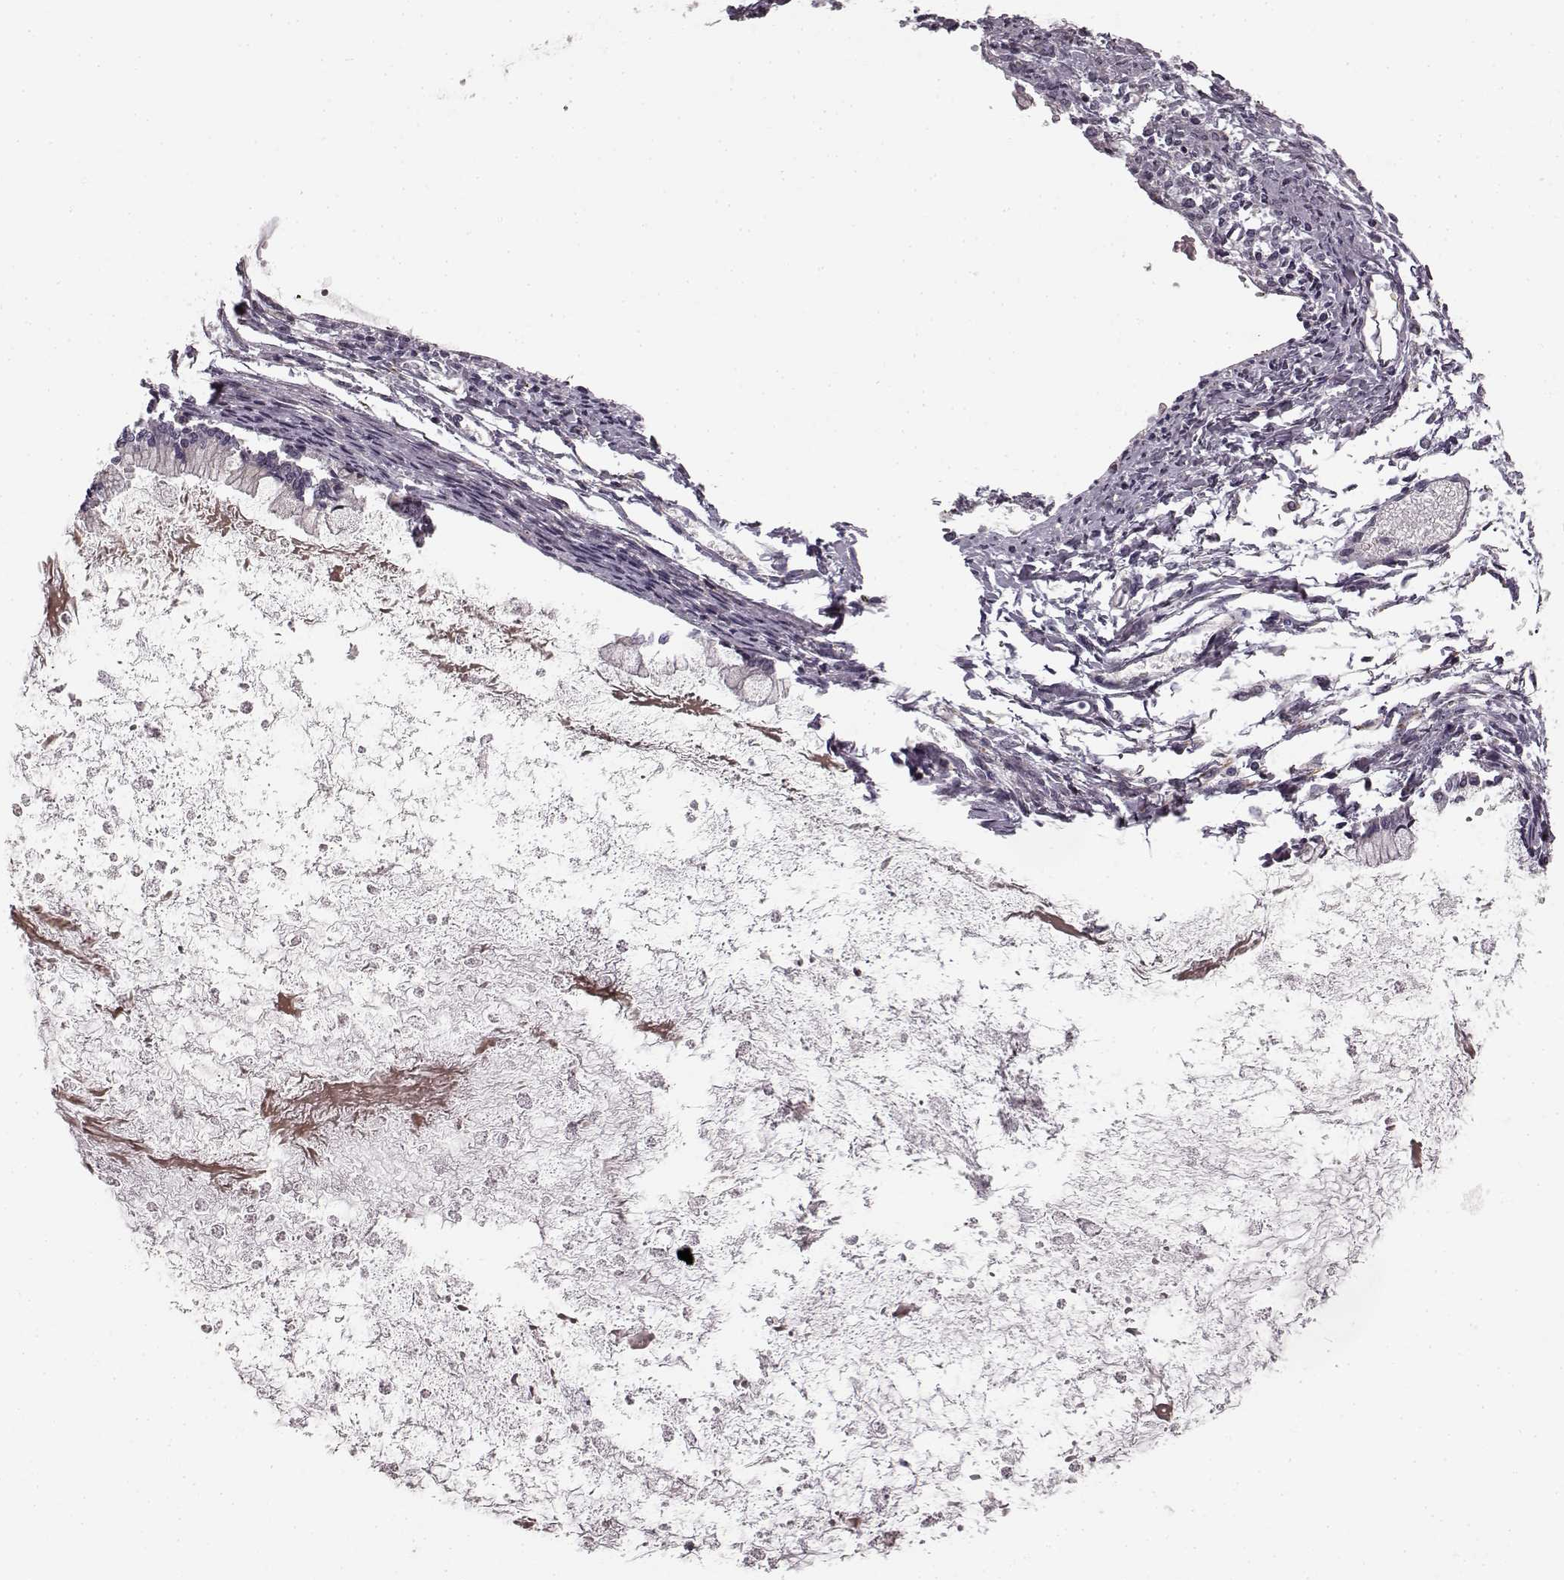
{"staining": {"intensity": "negative", "quantity": "none", "location": "none"}, "tissue": "ovarian cancer", "cell_type": "Tumor cells", "image_type": "cancer", "snomed": [{"axis": "morphology", "description": "Cystadenocarcinoma, mucinous, NOS"}, {"axis": "topography", "description": "Ovary"}], "caption": "Immunohistochemical staining of human ovarian cancer (mucinous cystadenocarcinoma) displays no significant staining in tumor cells.", "gene": "FAM234B", "patient": {"sex": "female", "age": 67}}